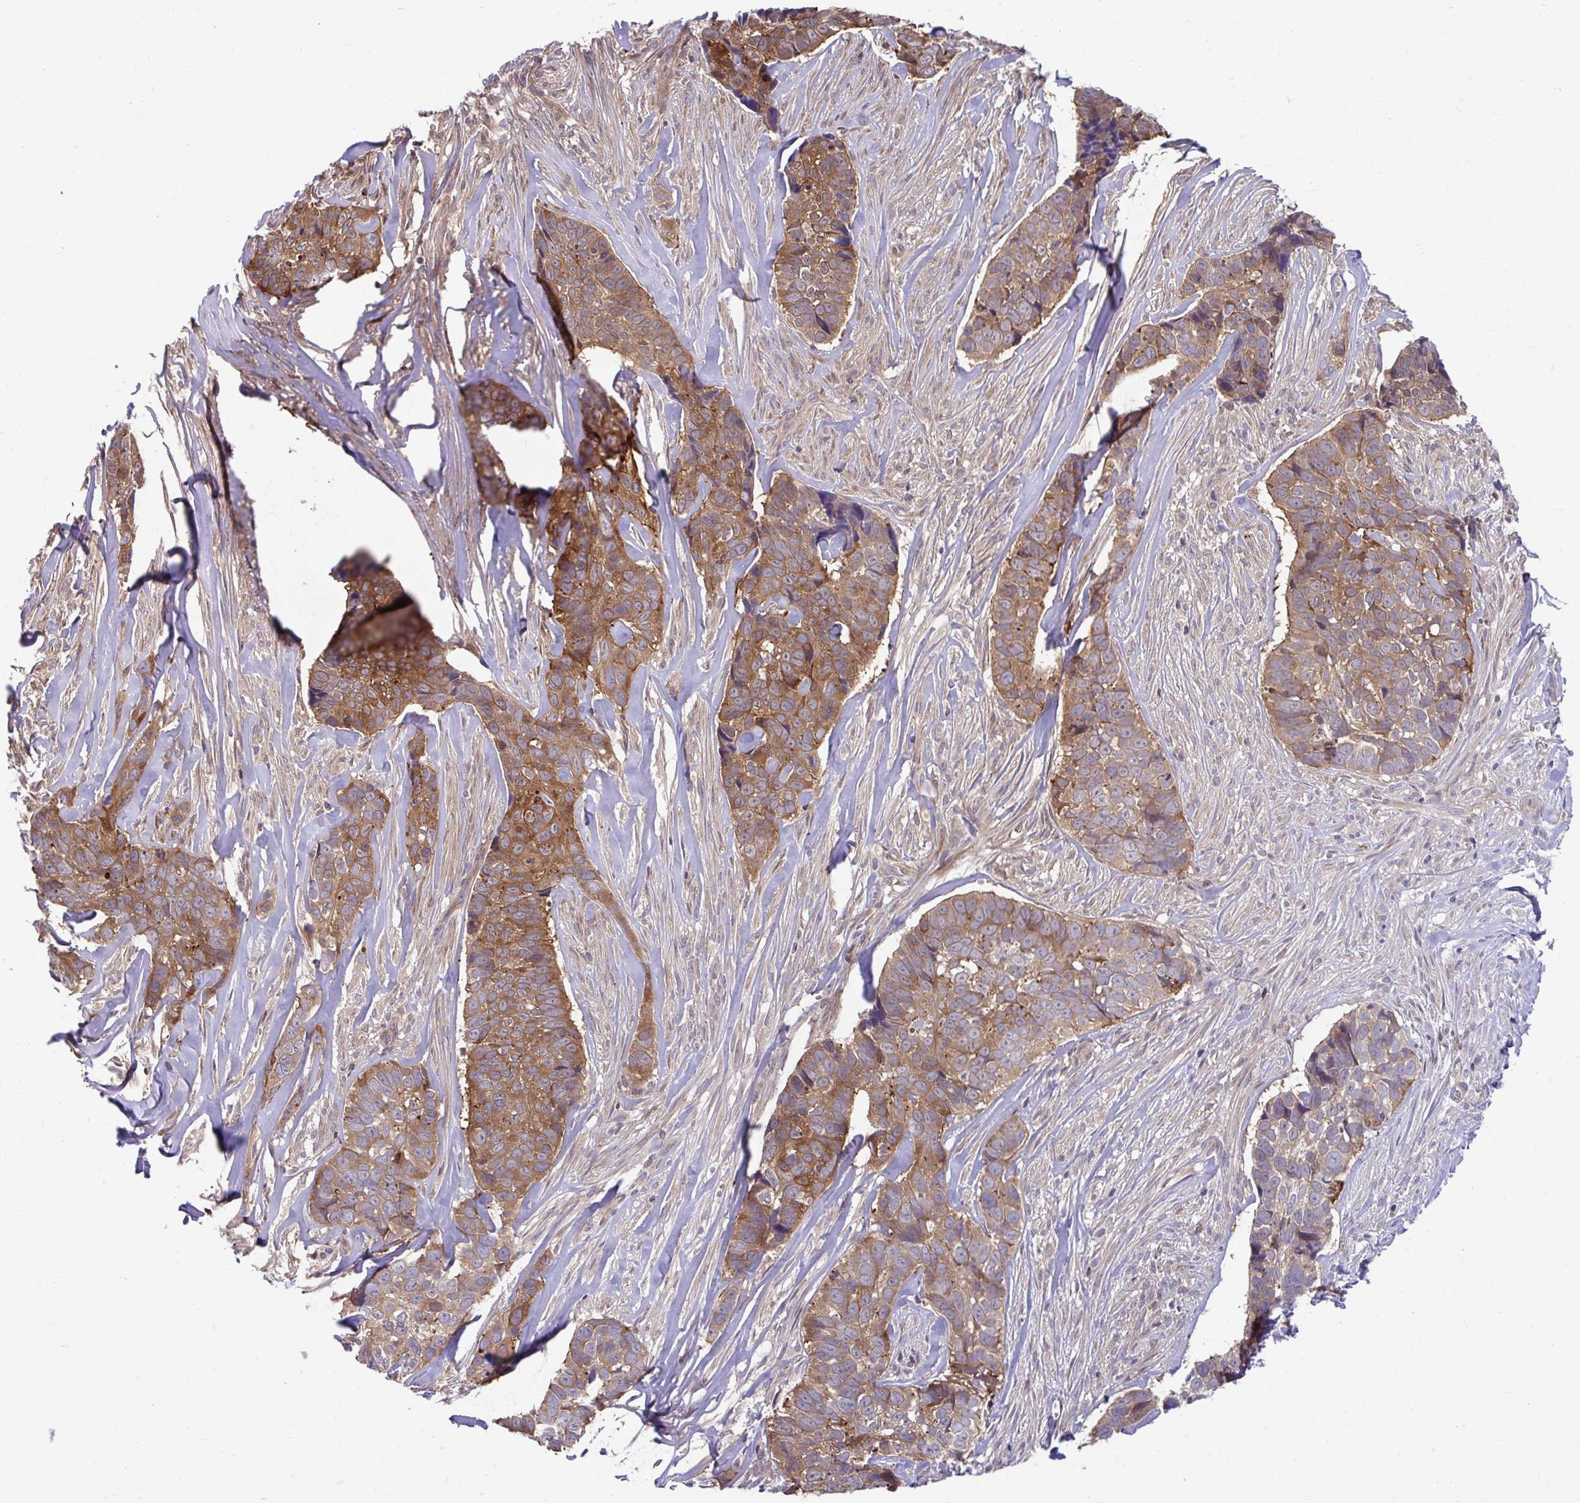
{"staining": {"intensity": "moderate", "quantity": ">75%", "location": "cytoplasmic/membranous"}, "tissue": "skin cancer", "cell_type": "Tumor cells", "image_type": "cancer", "snomed": [{"axis": "morphology", "description": "Basal cell carcinoma"}, {"axis": "topography", "description": "Skin"}], "caption": "Brown immunohistochemical staining in basal cell carcinoma (skin) displays moderate cytoplasmic/membranous positivity in about >75% of tumor cells. (brown staining indicates protein expression, while blue staining denotes nuclei).", "gene": "PCDHB7", "patient": {"sex": "female", "age": 82}}